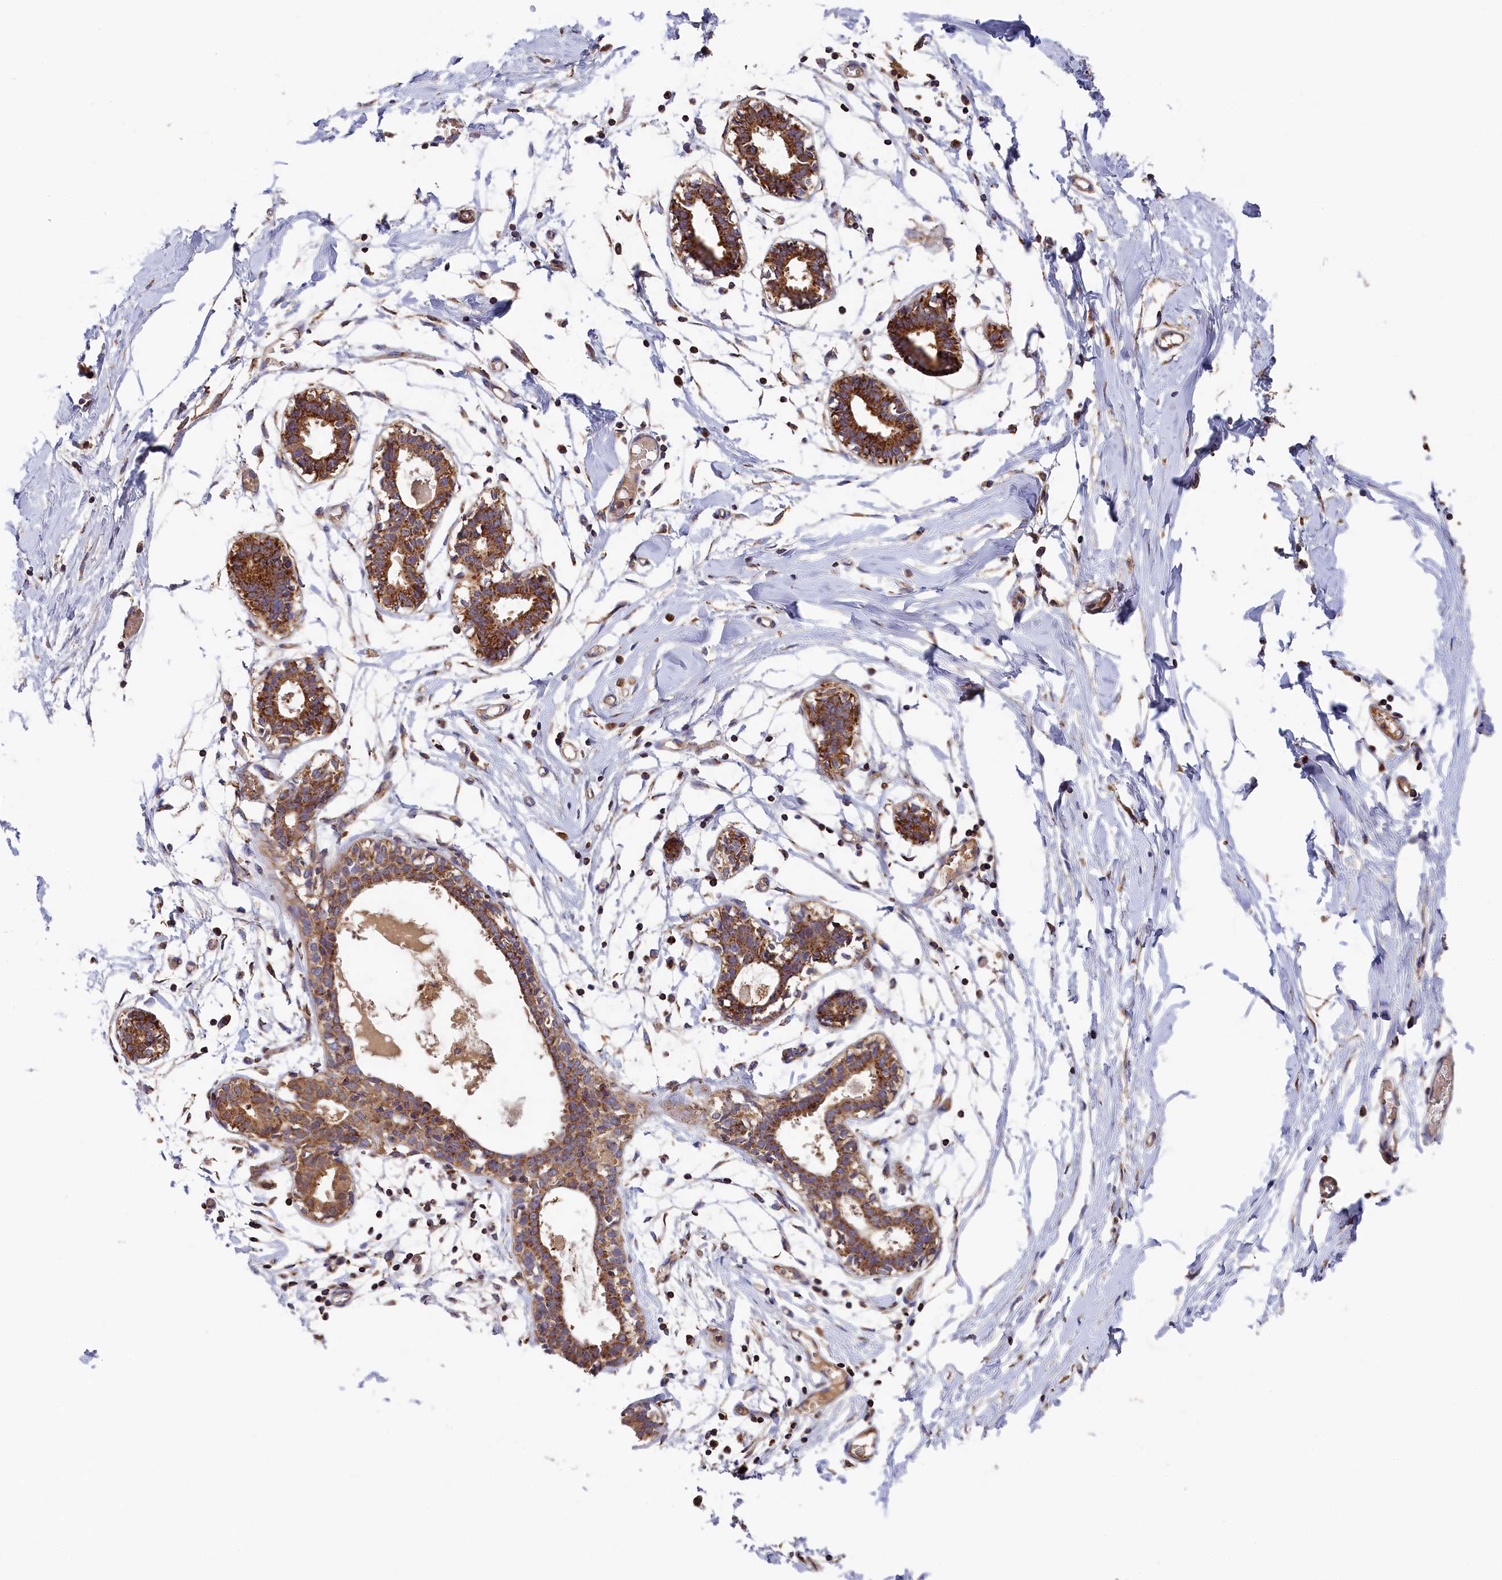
{"staining": {"intensity": "moderate", "quantity": ">75%", "location": "cytoplasmic/membranous"}, "tissue": "breast", "cell_type": "Adipocytes", "image_type": "normal", "snomed": [{"axis": "morphology", "description": "Normal tissue, NOS"}, {"axis": "topography", "description": "Breast"}], "caption": "High-power microscopy captured an immunohistochemistry (IHC) photomicrograph of normal breast, revealing moderate cytoplasmic/membranous positivity in approximately >75% of adipocytes. The staining is performed using DAB brown chromogen to label protein expression. The nuclei are counter-stained blue using hematoxylin.", "gene": "SEC31B", "patient": {"sex": "female", "age": 27}}